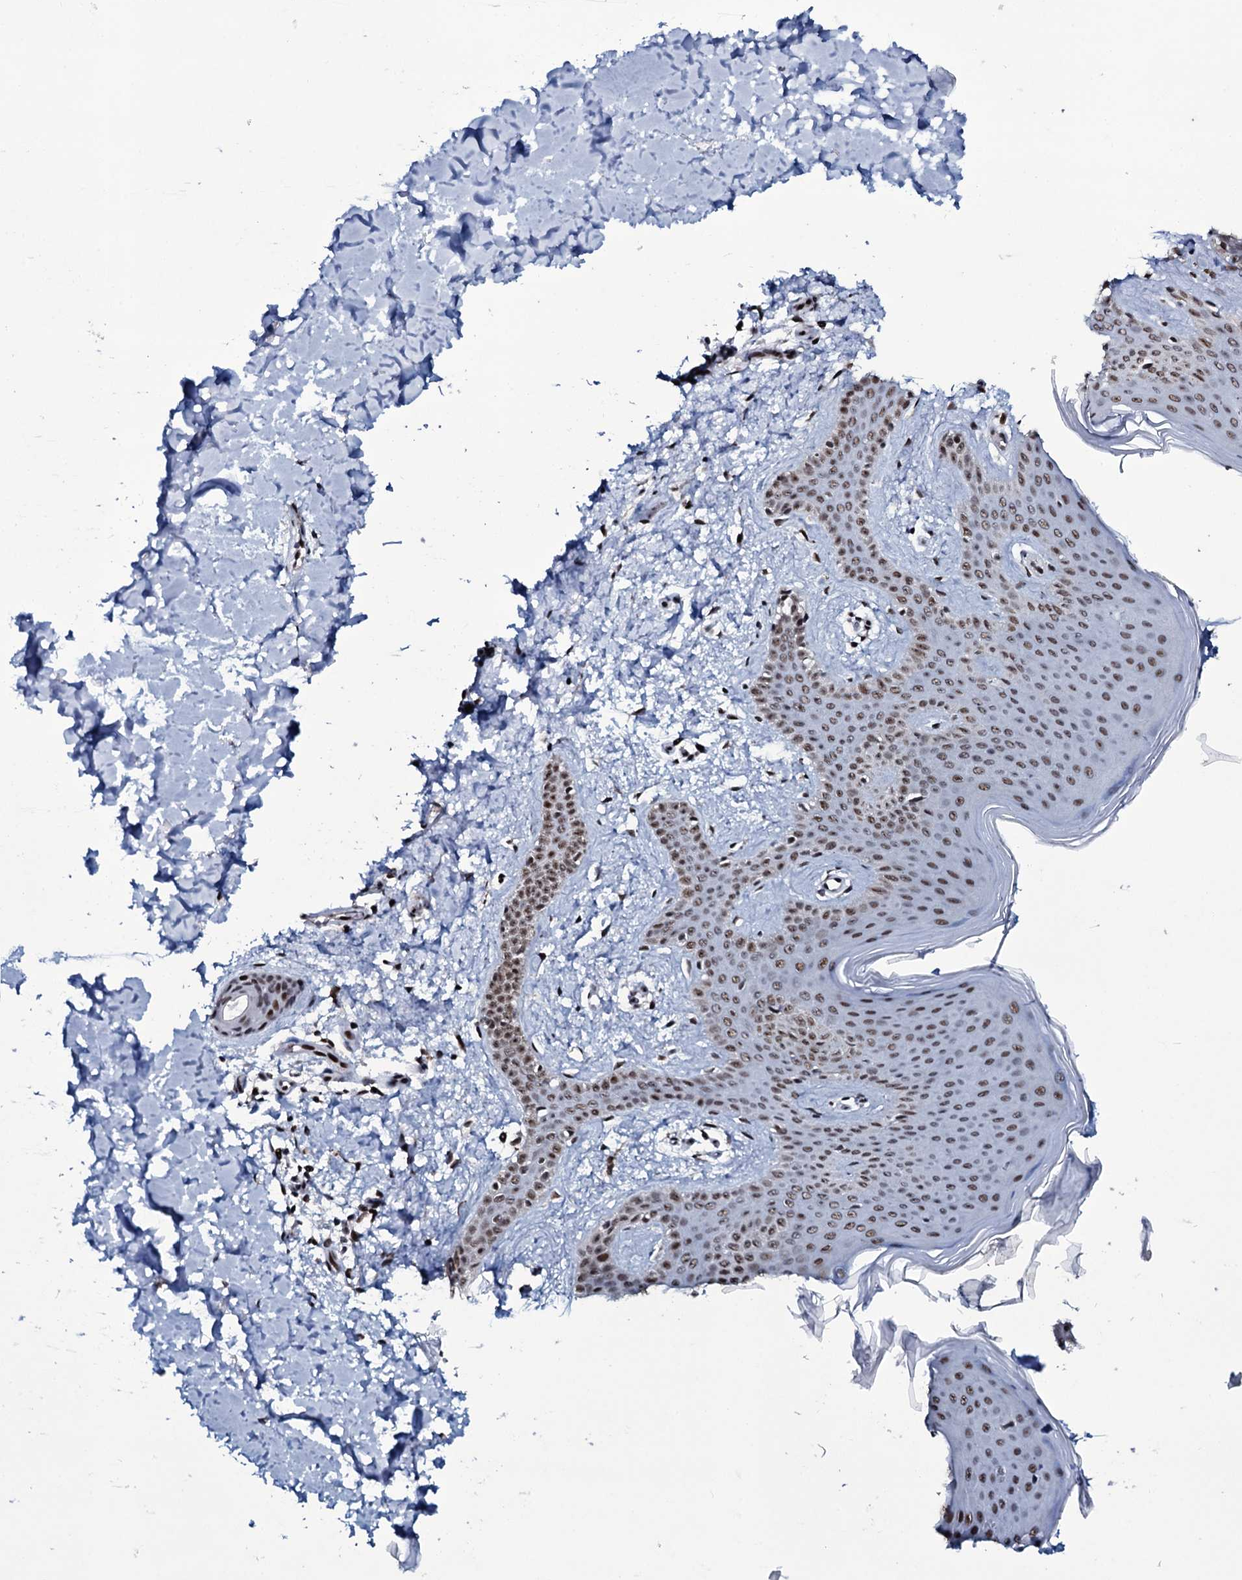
{"staining": {"intensity": "moderate", "quantity": ">75%", "location": "nuclear"}, "tissue": "skin", "cell_type": "Fibroblasts", "image_type": "normal", "snomed": [{"axis": "morphology", "description": "Normal tissue, NOS"}, {"axis": "topography", "description": "Skin"}], "caption": "A micrograph of human skin stained for a protein shows moderate nuclear brown staining in fibroblasts. (DAB IHC with brightfield microscopy, high magnification).", "gene": "ZMIZ2", "patient": {"sex": "male", "age": 36}}